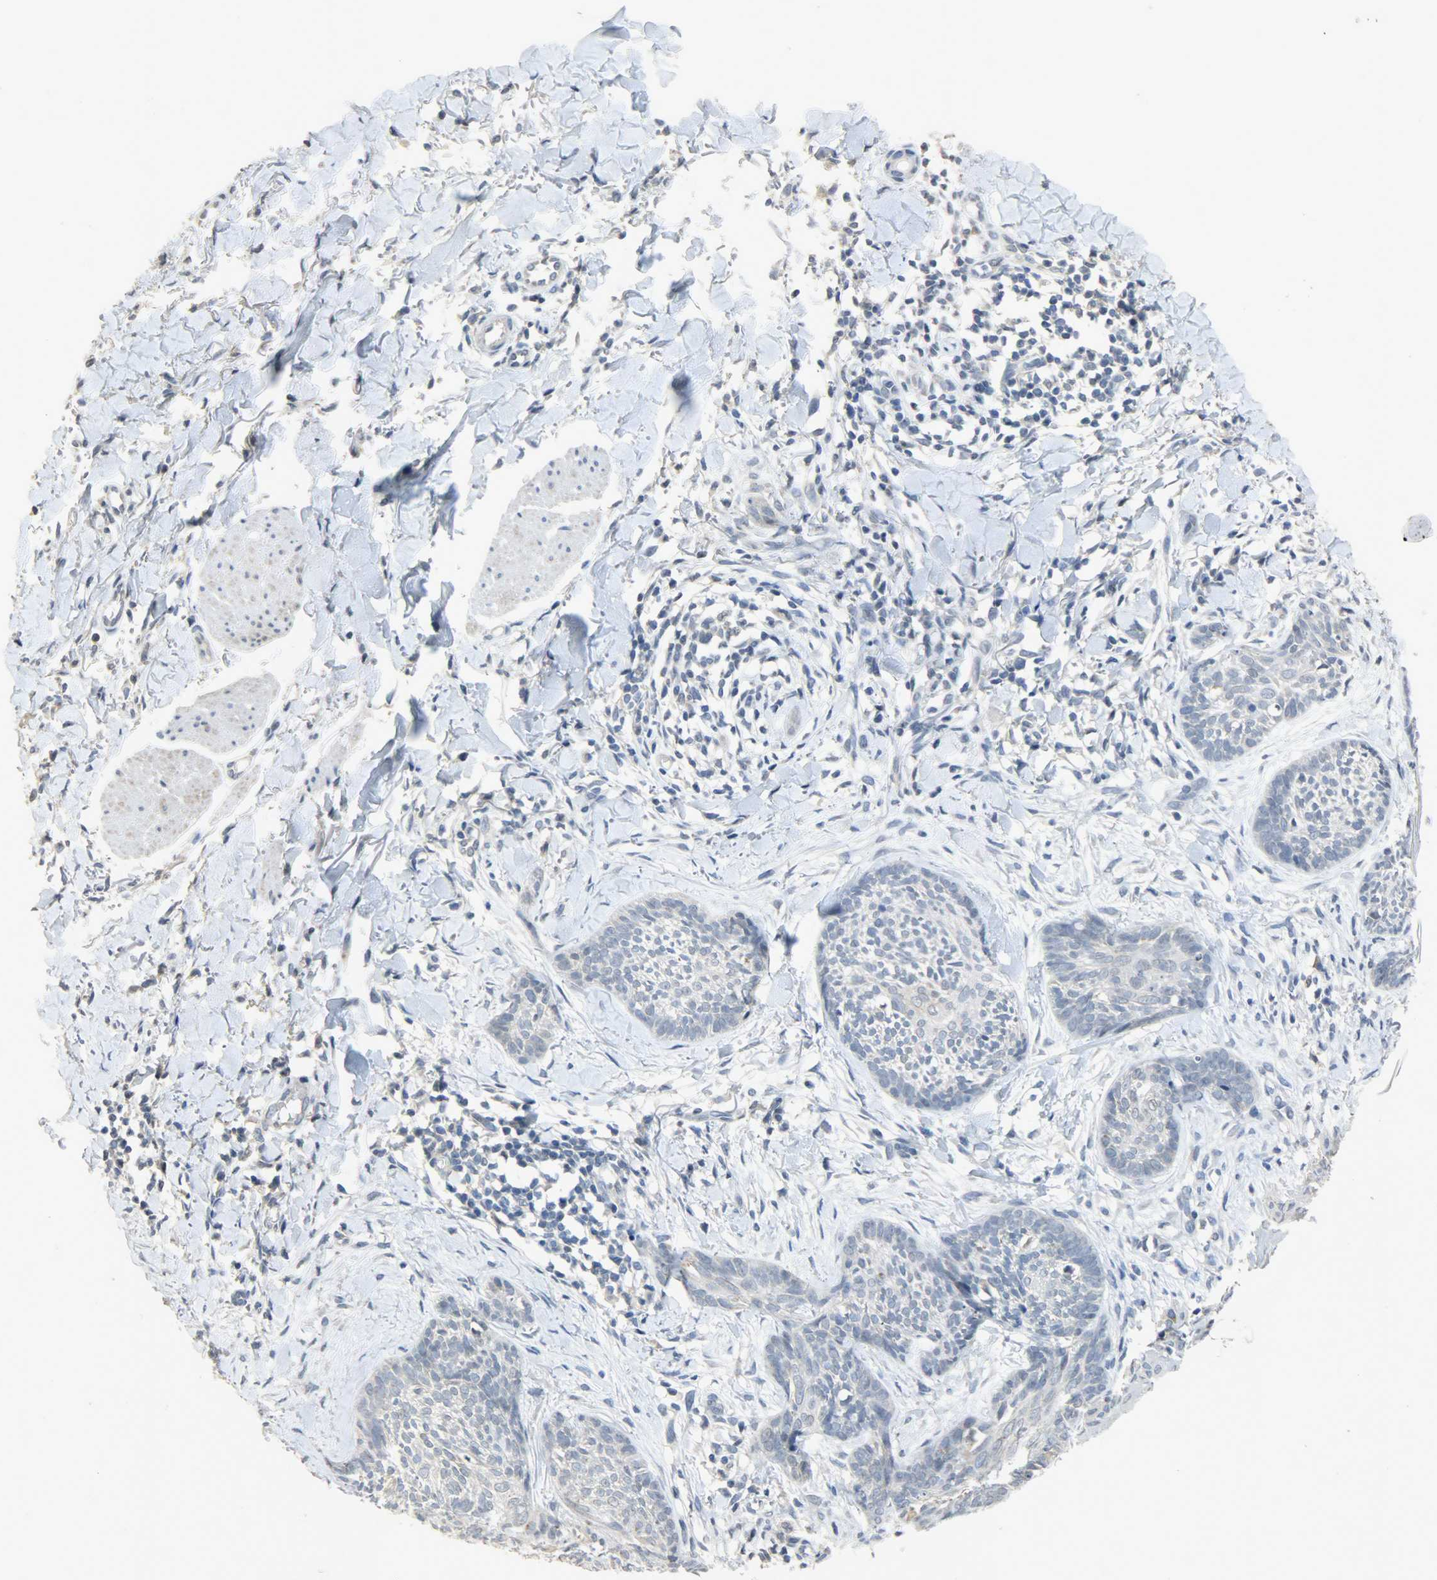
{"staining": {"intensity": "negative", "quantity": "none", "location": "none"}, "tissue": "skin cancer", "cell_type": "Tumor cells", "image_type": "cancer", "snomed": [{"axis": "morphology", "description": "Normal tissue, NOS"}, {"axis": "morphology", "description": "Basal cell carcinoma"}, {"axis": "topography", "description": "Skin"}], "caption": "Immunohistochemical staining of human skin cancer exhibits no significant expression in tumor cells.", "gene": "DNAJB6", "patient": {"sex": "male", "age": 71}}